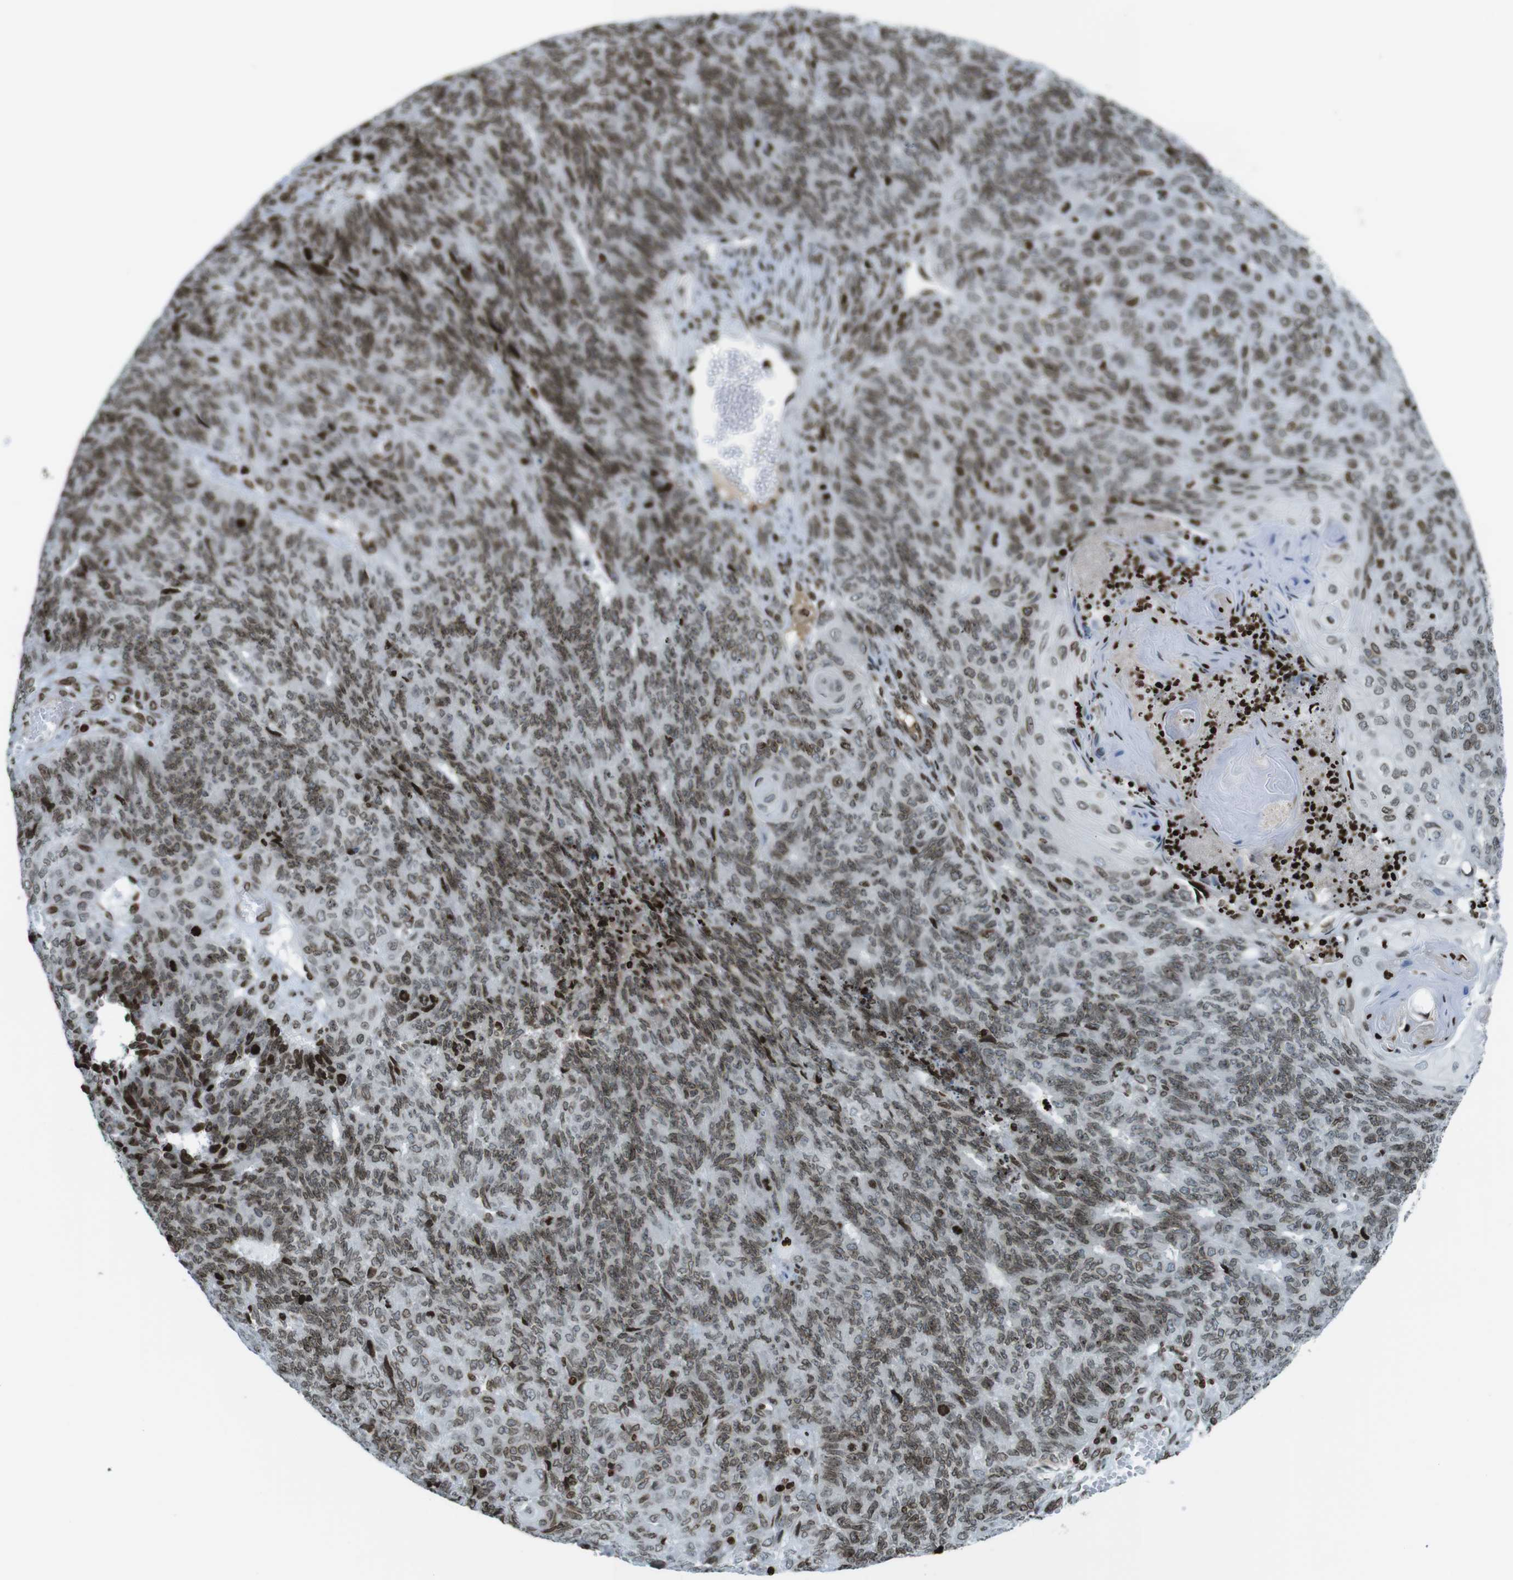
{"staining": {"intensity": "moderate", "quantity": ">75%", "location": "nuclear"}, "tissue": "endometrial cancer", "cell_type": "Tumor cells", "image_type": "cancer", "snomed": [{"axis": "morphology", "description": "Adenocarcinoma, NOS"}, {"axis": "topography", "description": "Endometrium"}], "caption": "The micrograph displays staining of endometrial cancer, revealing moderate nuclear protein staining (brown color) within tumor cells.", "gene": "H2AC8", "patient": {"sex": "female", "age": 32}}